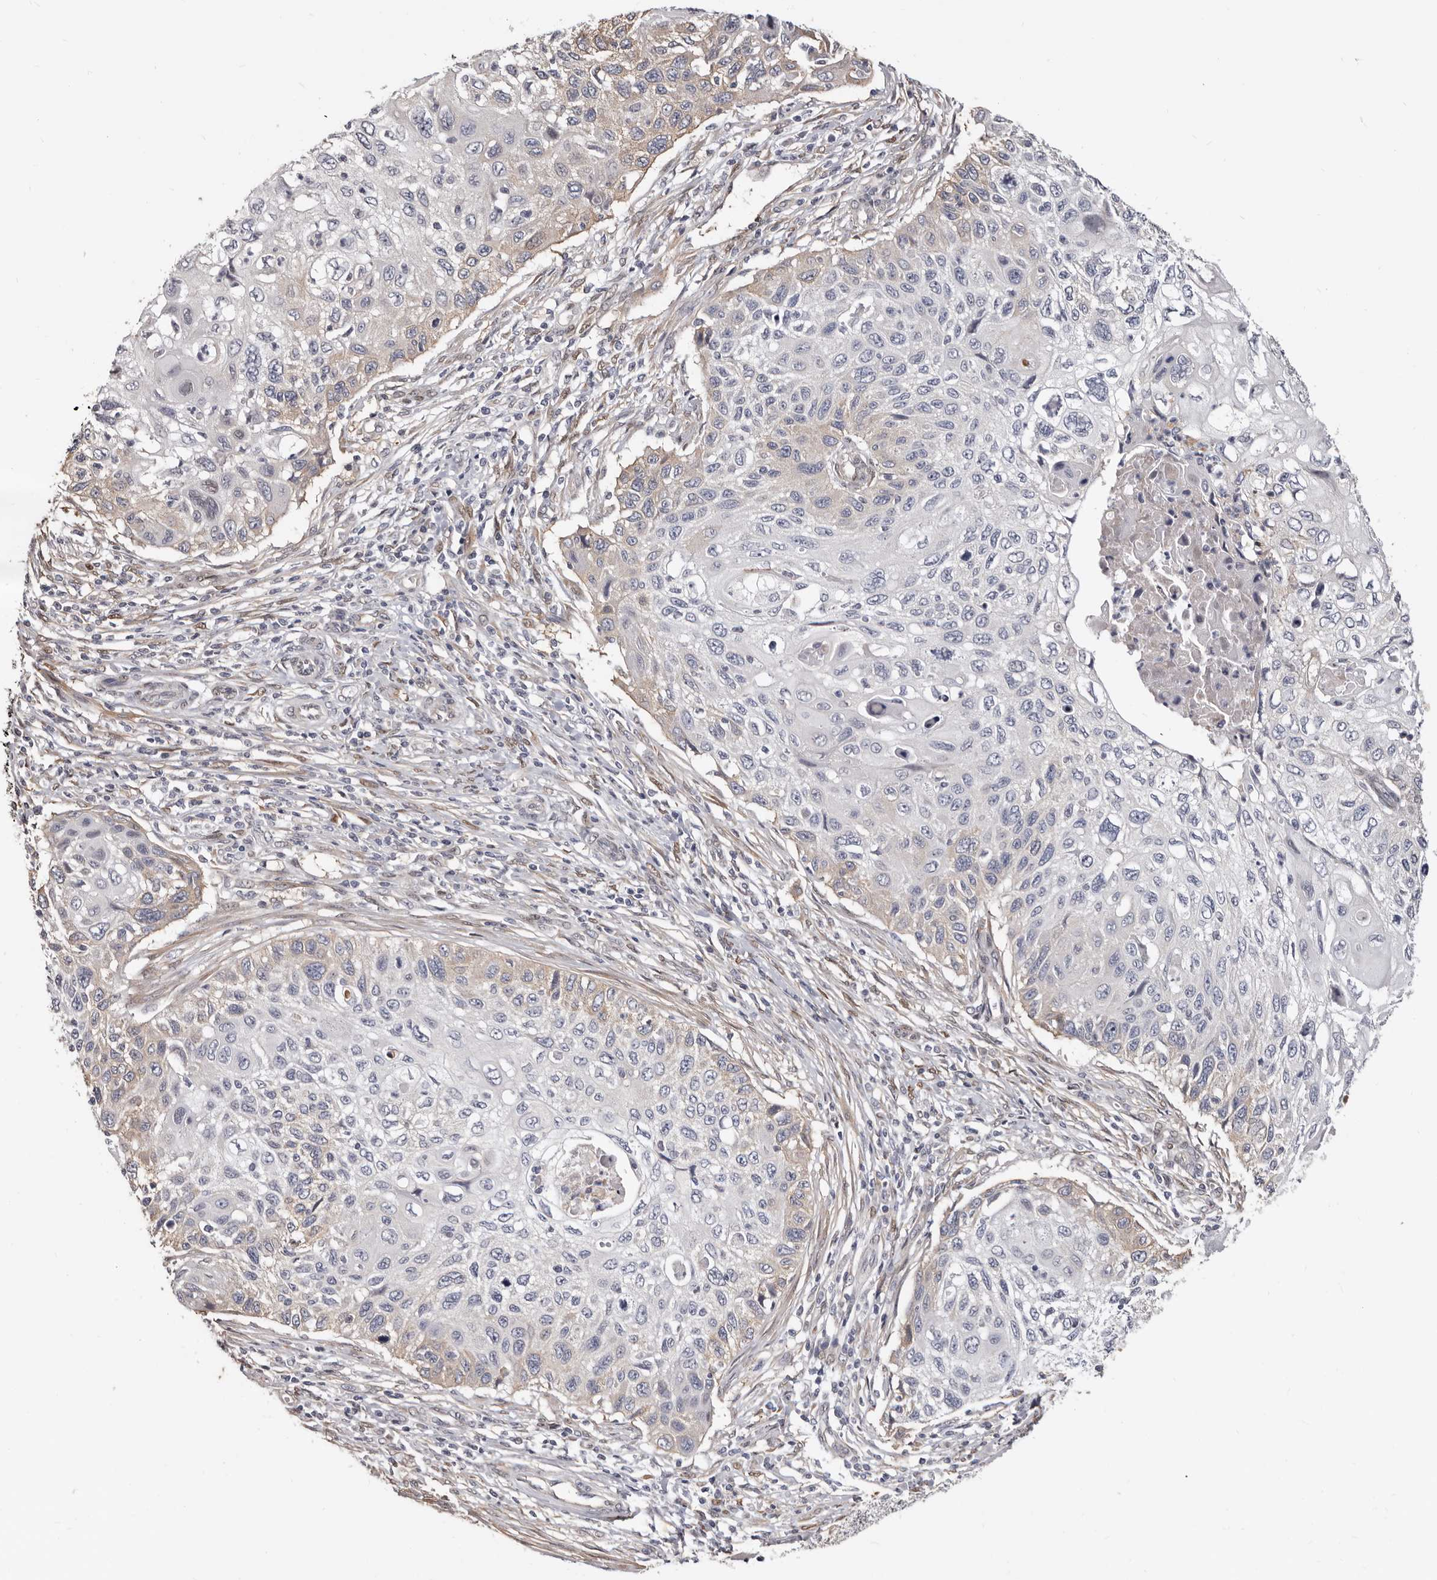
{"staining": {"intensity": "negative", "quantity": "none", "location": "none"}, "tissue": "cervical cancer", "cell_type": "Tumor cells", "image_type": "cancer", "snomed": [{"axis": "morphology", "description": "Squamous cell carcinoma, NOS"}, {"axis": "topography", "description": "Cervix"}], "caption": "This is an IHC photomicrograph of cervical squamous cell carcinoma. There is no positivity in tumor cells.", "gene": "KHDRBS2", "patient": {"sex": "female", "age": 70}}